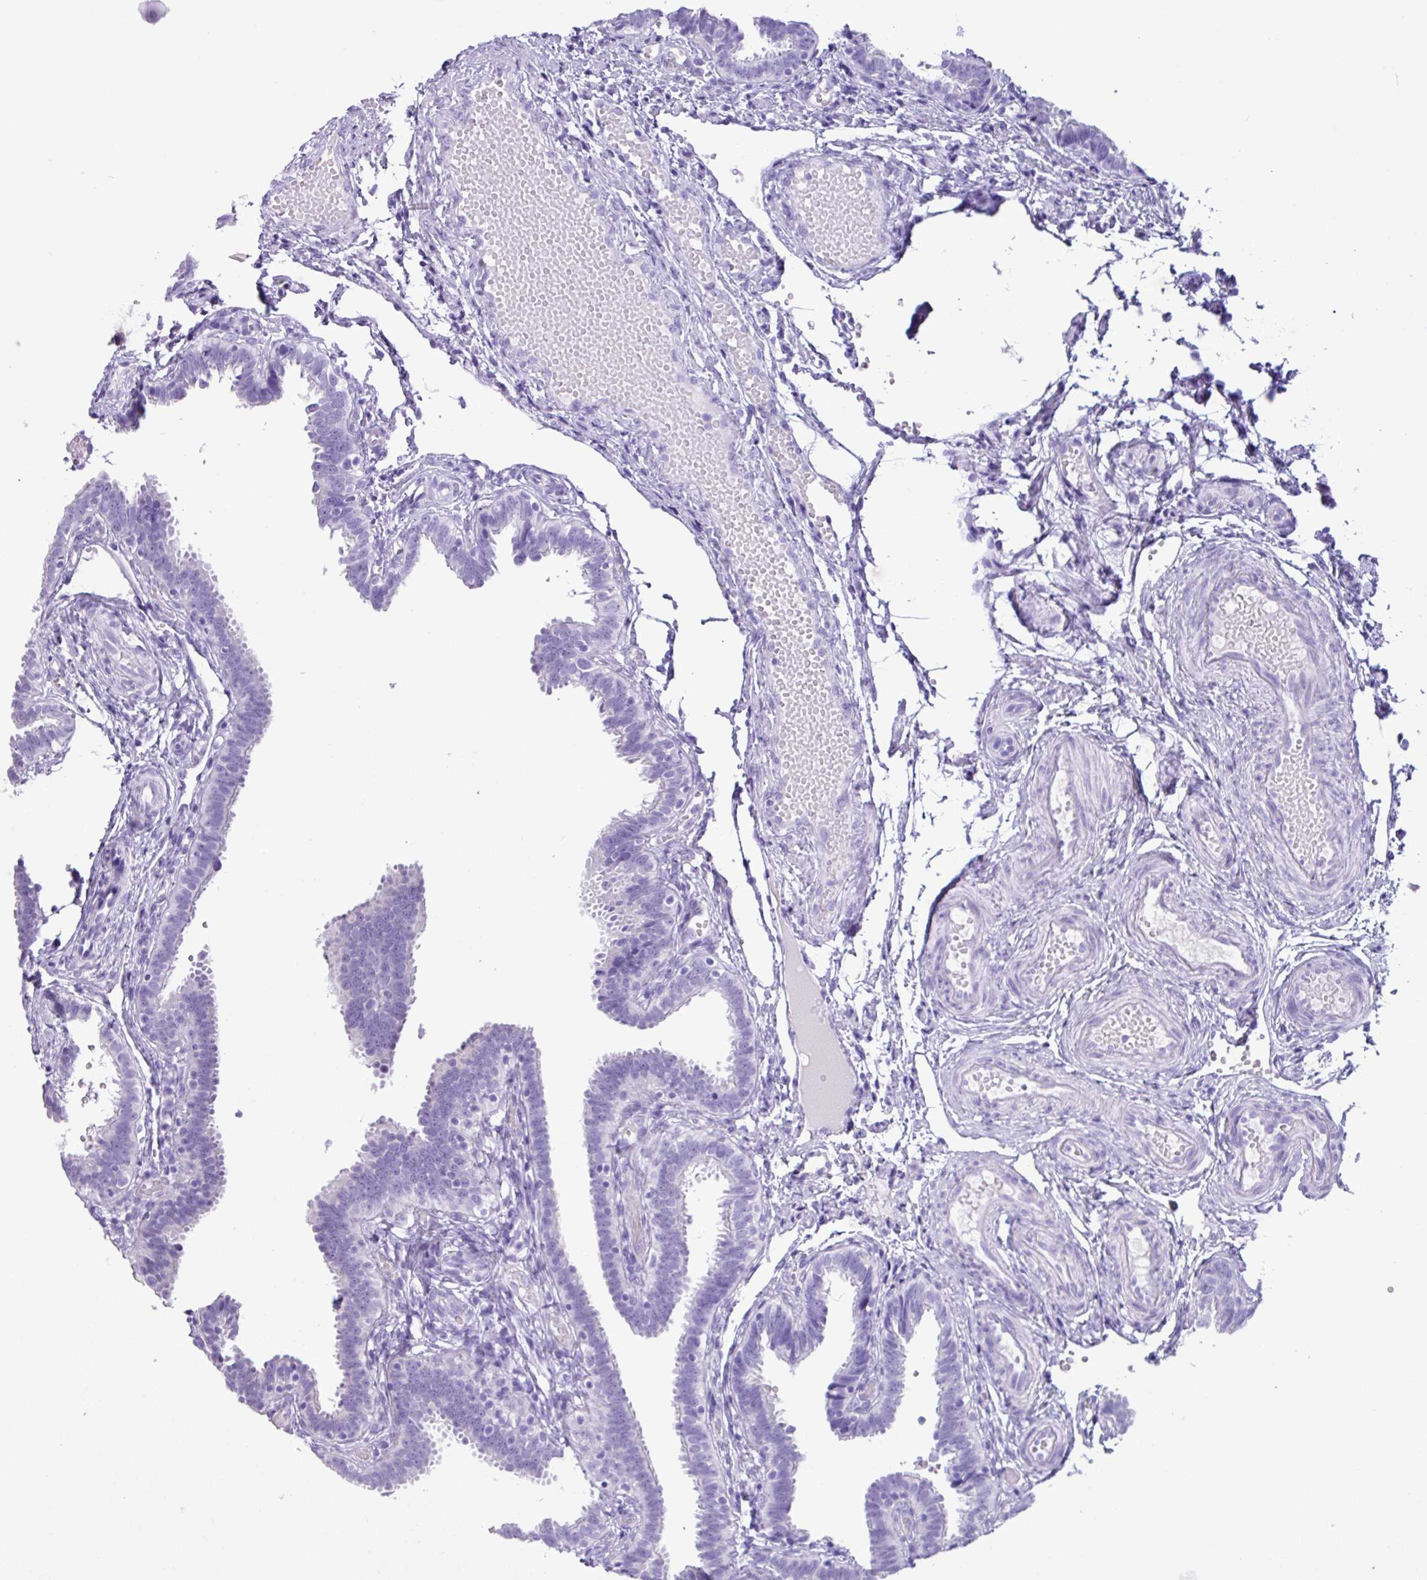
{"staining": {"intensity": "negative", "quantity": "none", "location": "none"}, "tissue": "fallopian tube", "cell_type": "Glandular cells", "image_type": "normal", "snomed": [{"axis": "morphology", "description": "Normal tissue, NOS"}, {"axis": "topography", "description": "Fallopian tube"}], "caption": "This is a micrograph of immunohistochemistry (IHC) staining of unremarkable fallopian tube, which shows no expression in glandular cells.", "gene": "CKMT2", "patient": {"sex": "female", "age": 37}}